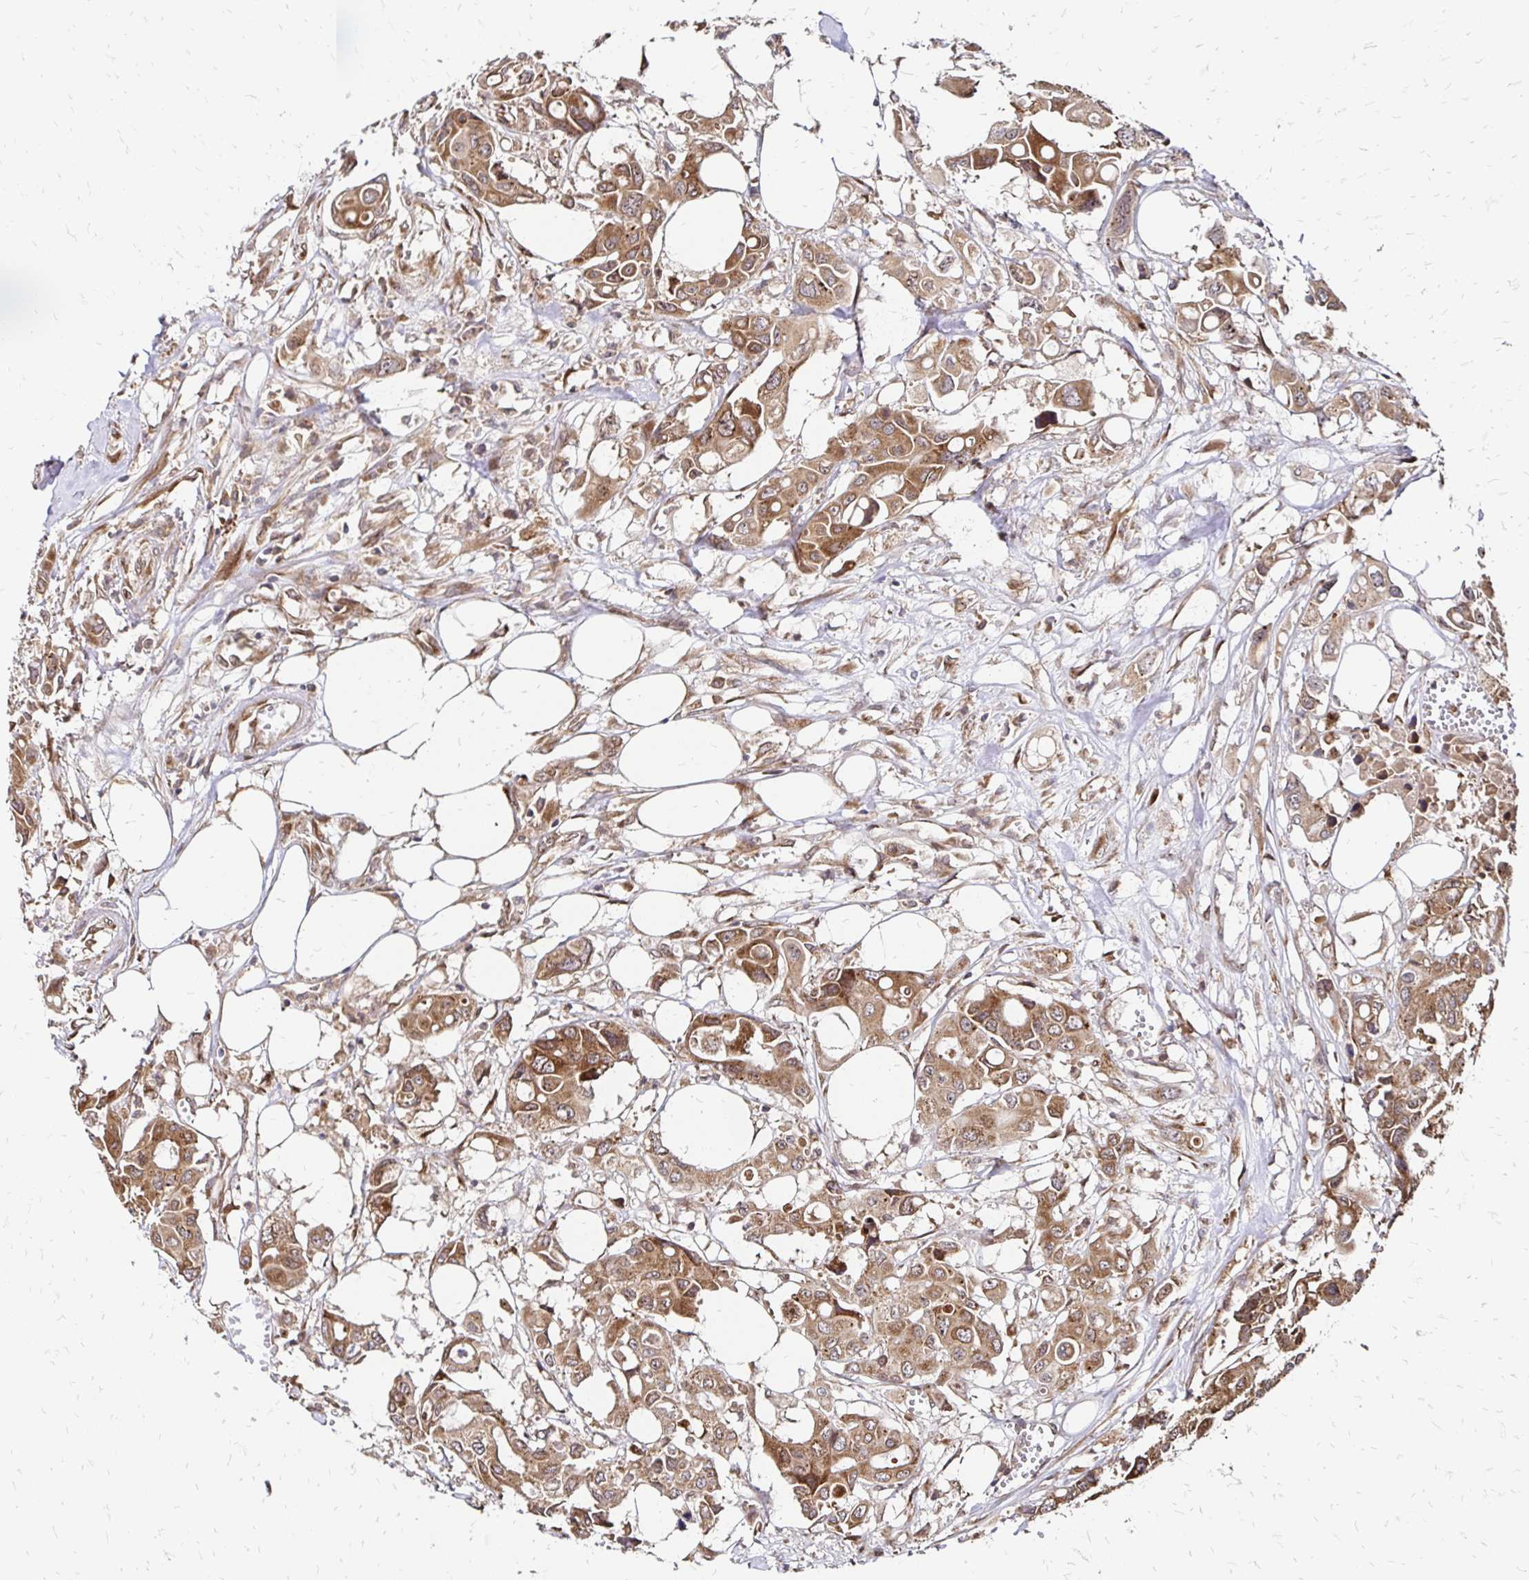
{"staining": {"intensity": "moderate", "quantity": ">75%", "location": "cytoplasmic/membranous"}, "tissue": "colorectal cancer", "cell_type": "Tumor cells", "image_type": "cancer", "snomed": [{"axis": "morphology", "description": "Adenocarcinoma, NOS"}, {"axis": "topography", "description": "Colon"}], "caption": "Adenocarcinoma (colorectal) stained with a brown dye shows moderate cytoplasmic/membranous positive positivity in approximately >75% of tumor cells.", "gene": "ZW10", "patient": {"sex": "male", "age": 77}}